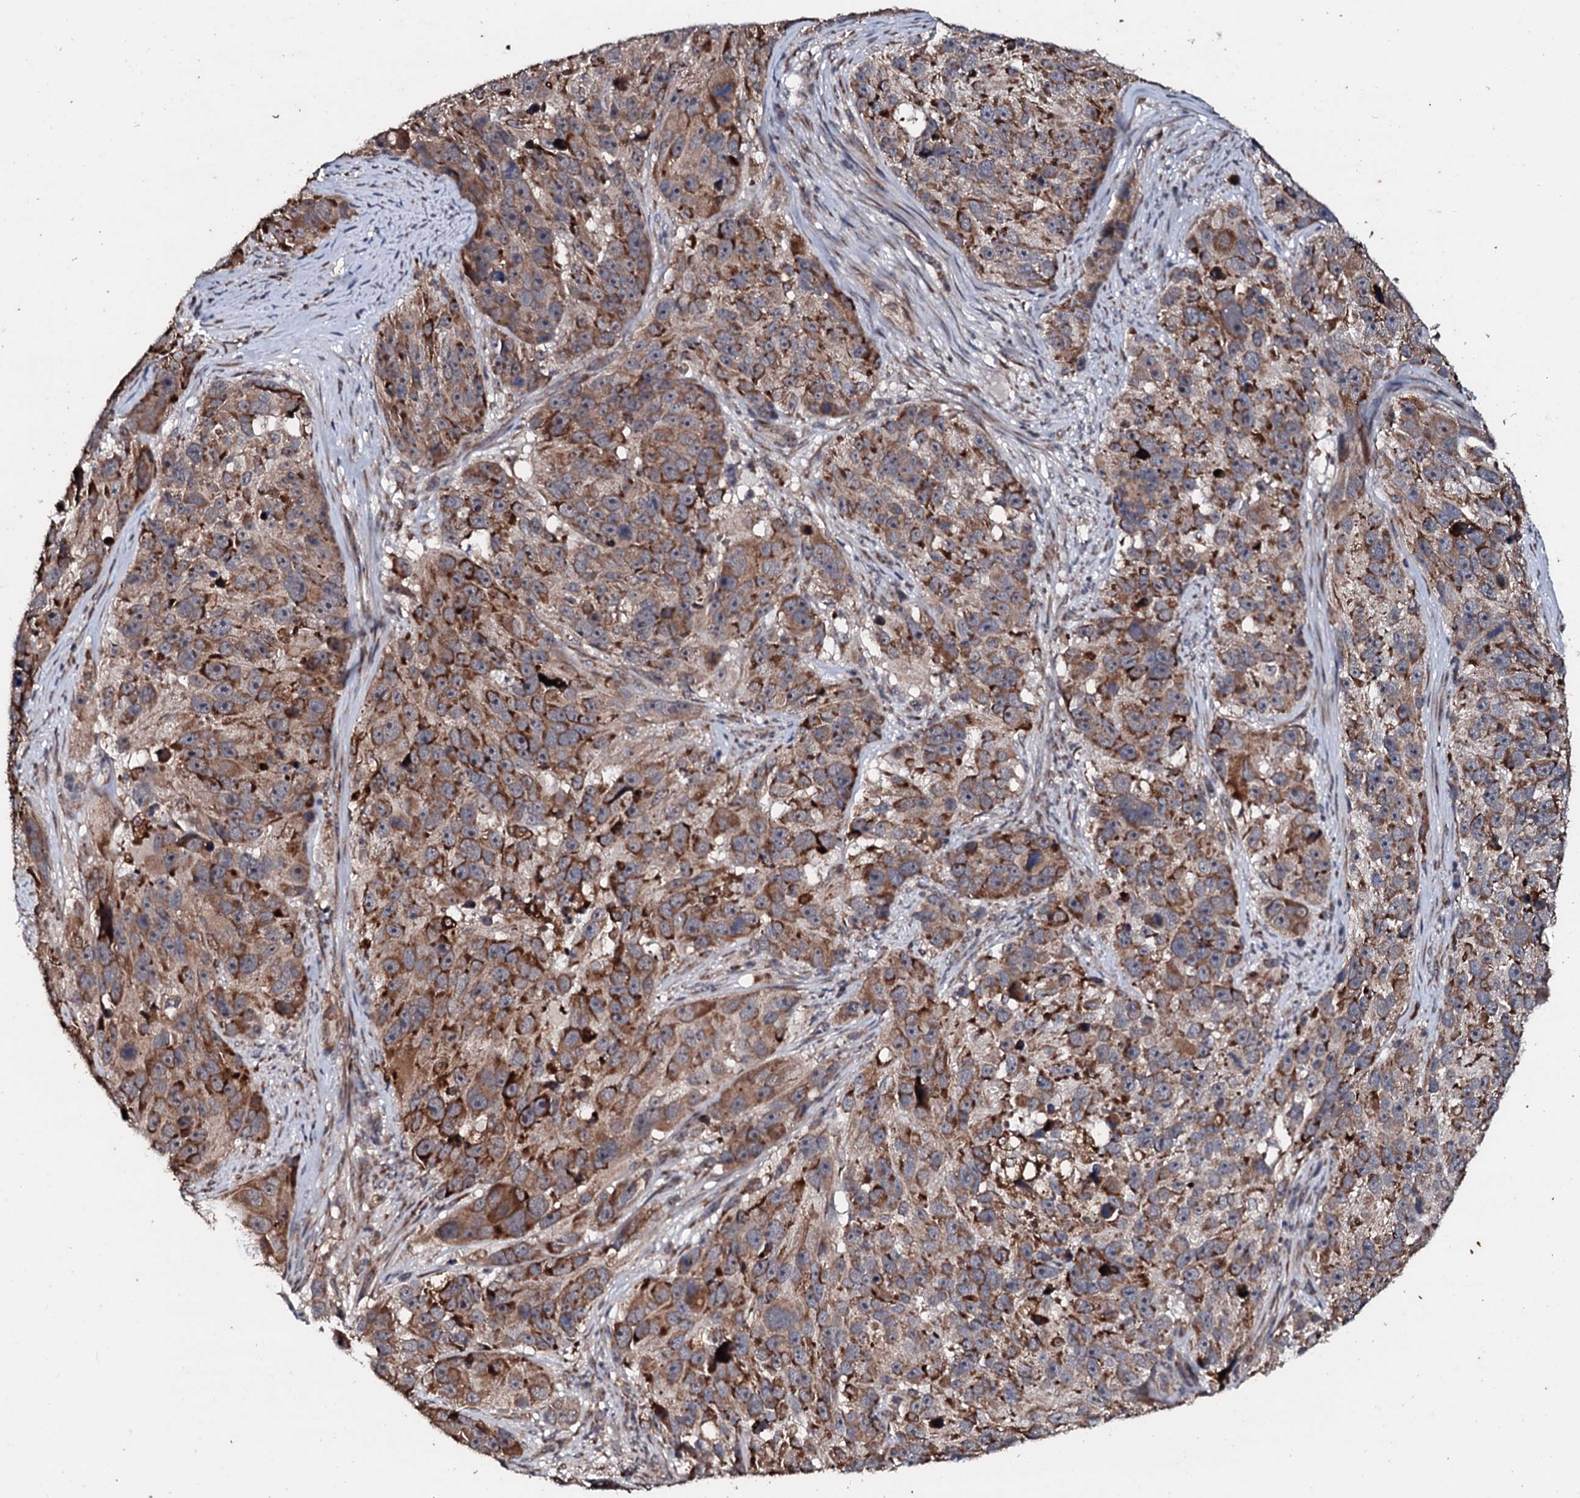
{"staining": {"intensity": "moderate", "quantity": ">75%", "location": "cytoplasmic/membranous"}, "tissue": "melanoma", "cell_type": "Tumor cells", "image_type": "cancer", "snomed": [{"axis": "morphology", "description": "Malignant melanoma, NOS"}, {"axis": "topography", "description": "Skin"}], "caption": "Immunohistochemistry (DAB) staining of malignant melanoma demonstrates moderate cytoplasmic/membranous protein staining in approximately >75% of tumor cells. (Brightfield microscopy of DAB IHC at high magnification).", "gene": "SDHAF2", "patient": {"sex": "male", "age": 84}}